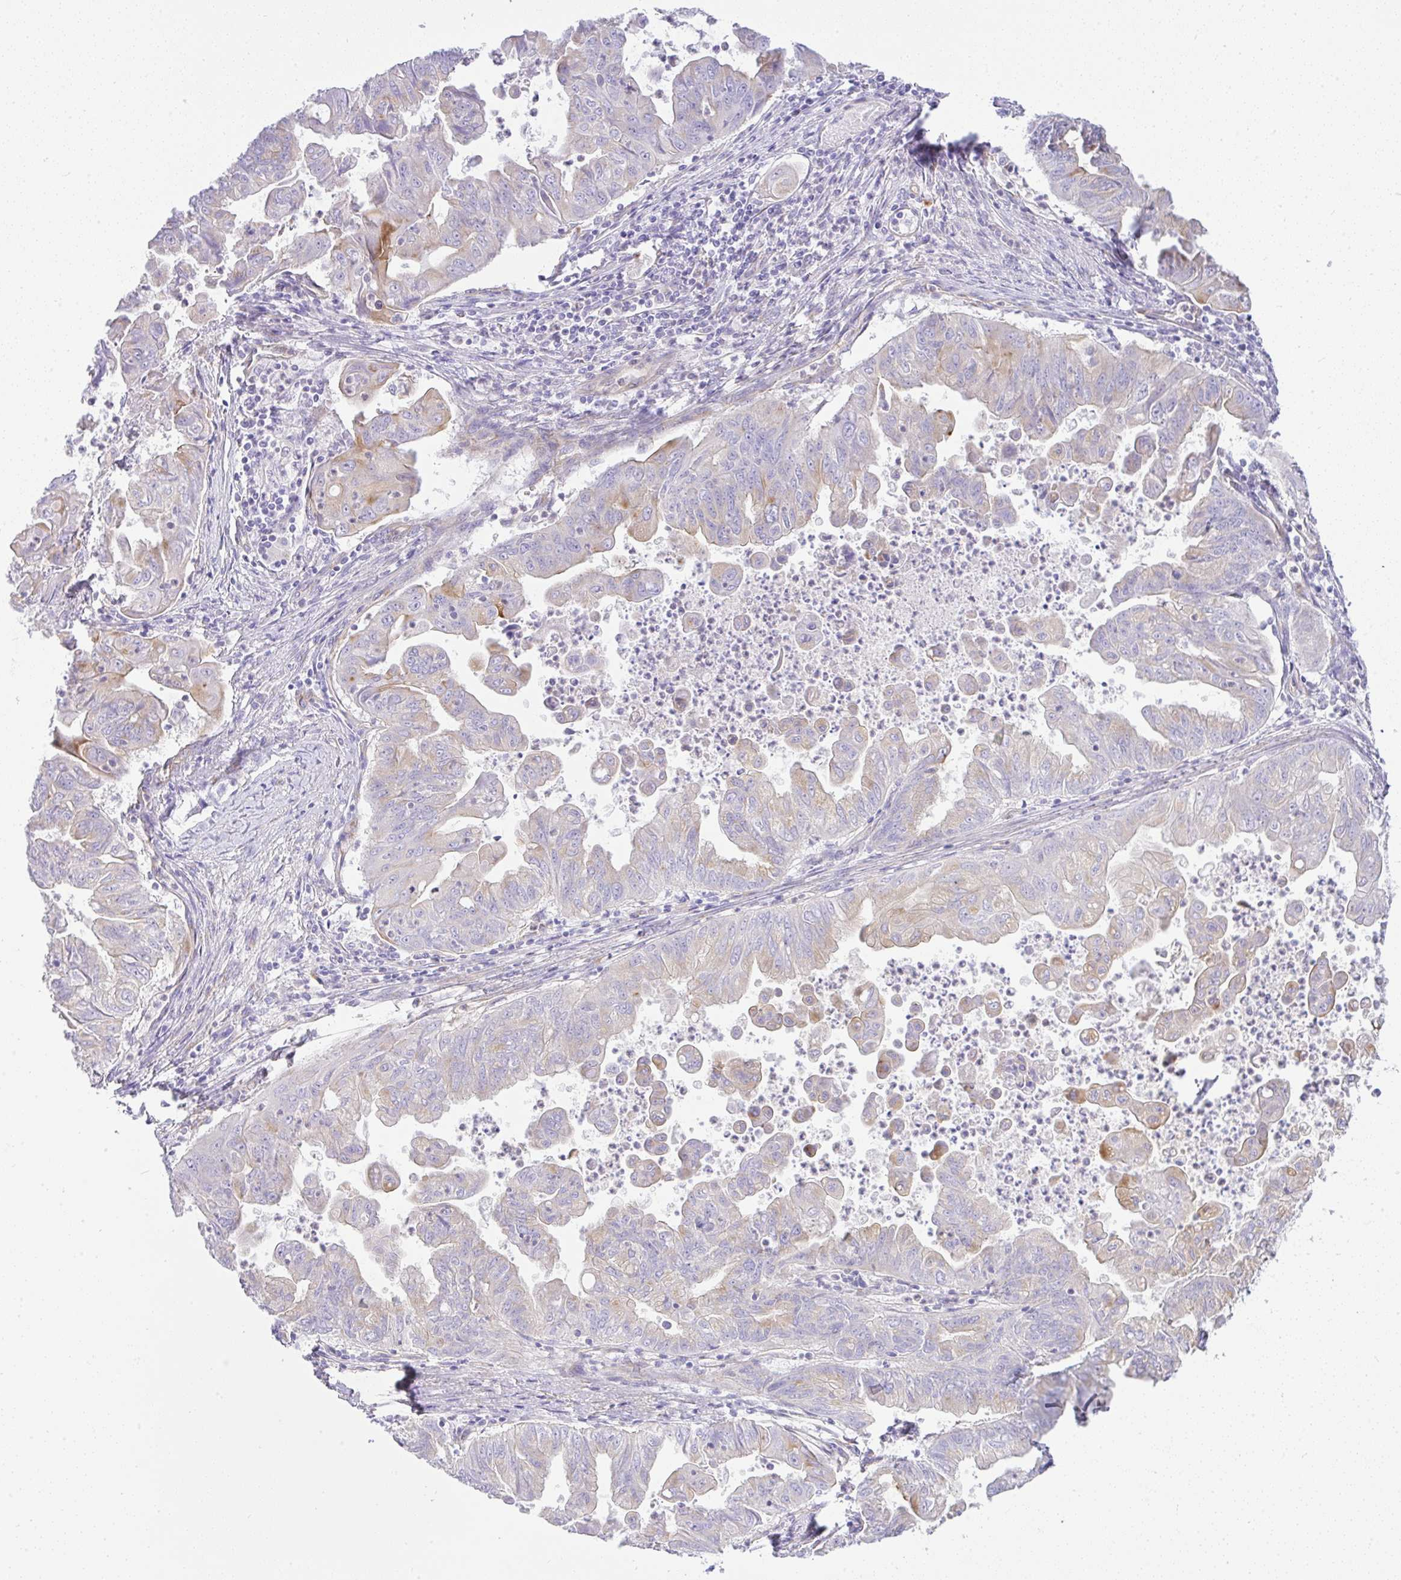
{"staining": {"intensity": "weak", "quantity": "25%-75%", "location": "cytoplasmic/membranous"}, "tissue": "stomach cancer", "cell_type": "Tumor cells", "image_type": "cancer", "snomed": [{"axis": "morphology", "description": "Adenocarcinoma, NOS"}, {"axis": "topography", "description": "Stomach, upper"}], "caption": "An image of human stomach adenocarcinoma stained for a protein reveals weak cytoplasmic/membranous brown staining in tumor cells.", "gene": "FAM177A1", "patient": {"sex": "male", "age": 80}}